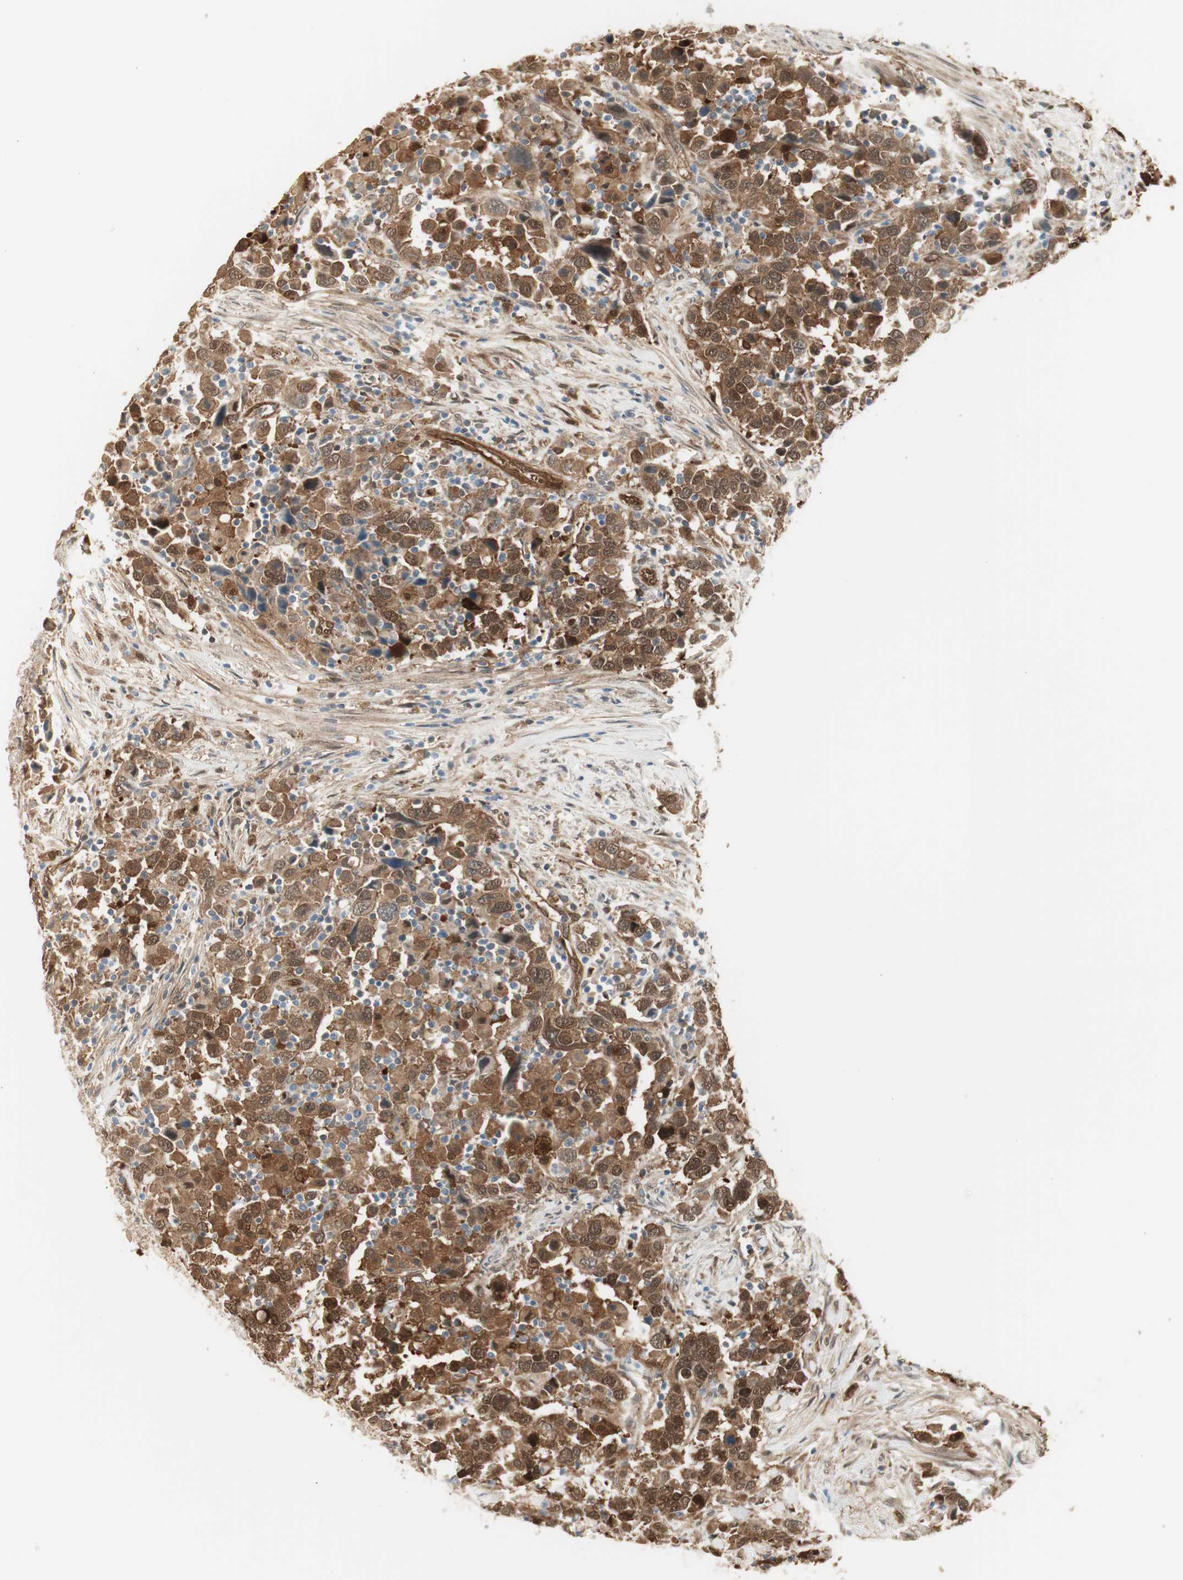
{"staining": {"intensity": "moderate", "quantity": ">75%", "location": "cytoplasmic/membranous,nuclear"}, "tissue": "urothelial cancer", "cell_type": "Tumor cells", "image_type": "cancer", "snomed": [{"axis": "morphology", "description": "Urothelial carcinoma, High grade"}, {"axis": "topography", "description": "Urinary bladder"}], "caption": "Protein expression analysis of human urothelial carcinoma (high-grade) reveals moderate cytoplasmic/membranous and nuclear expression in approximately >75% of tumor cells.", "gene": "SERPINB6", "patient": {"sex": "male", "age": 61}}